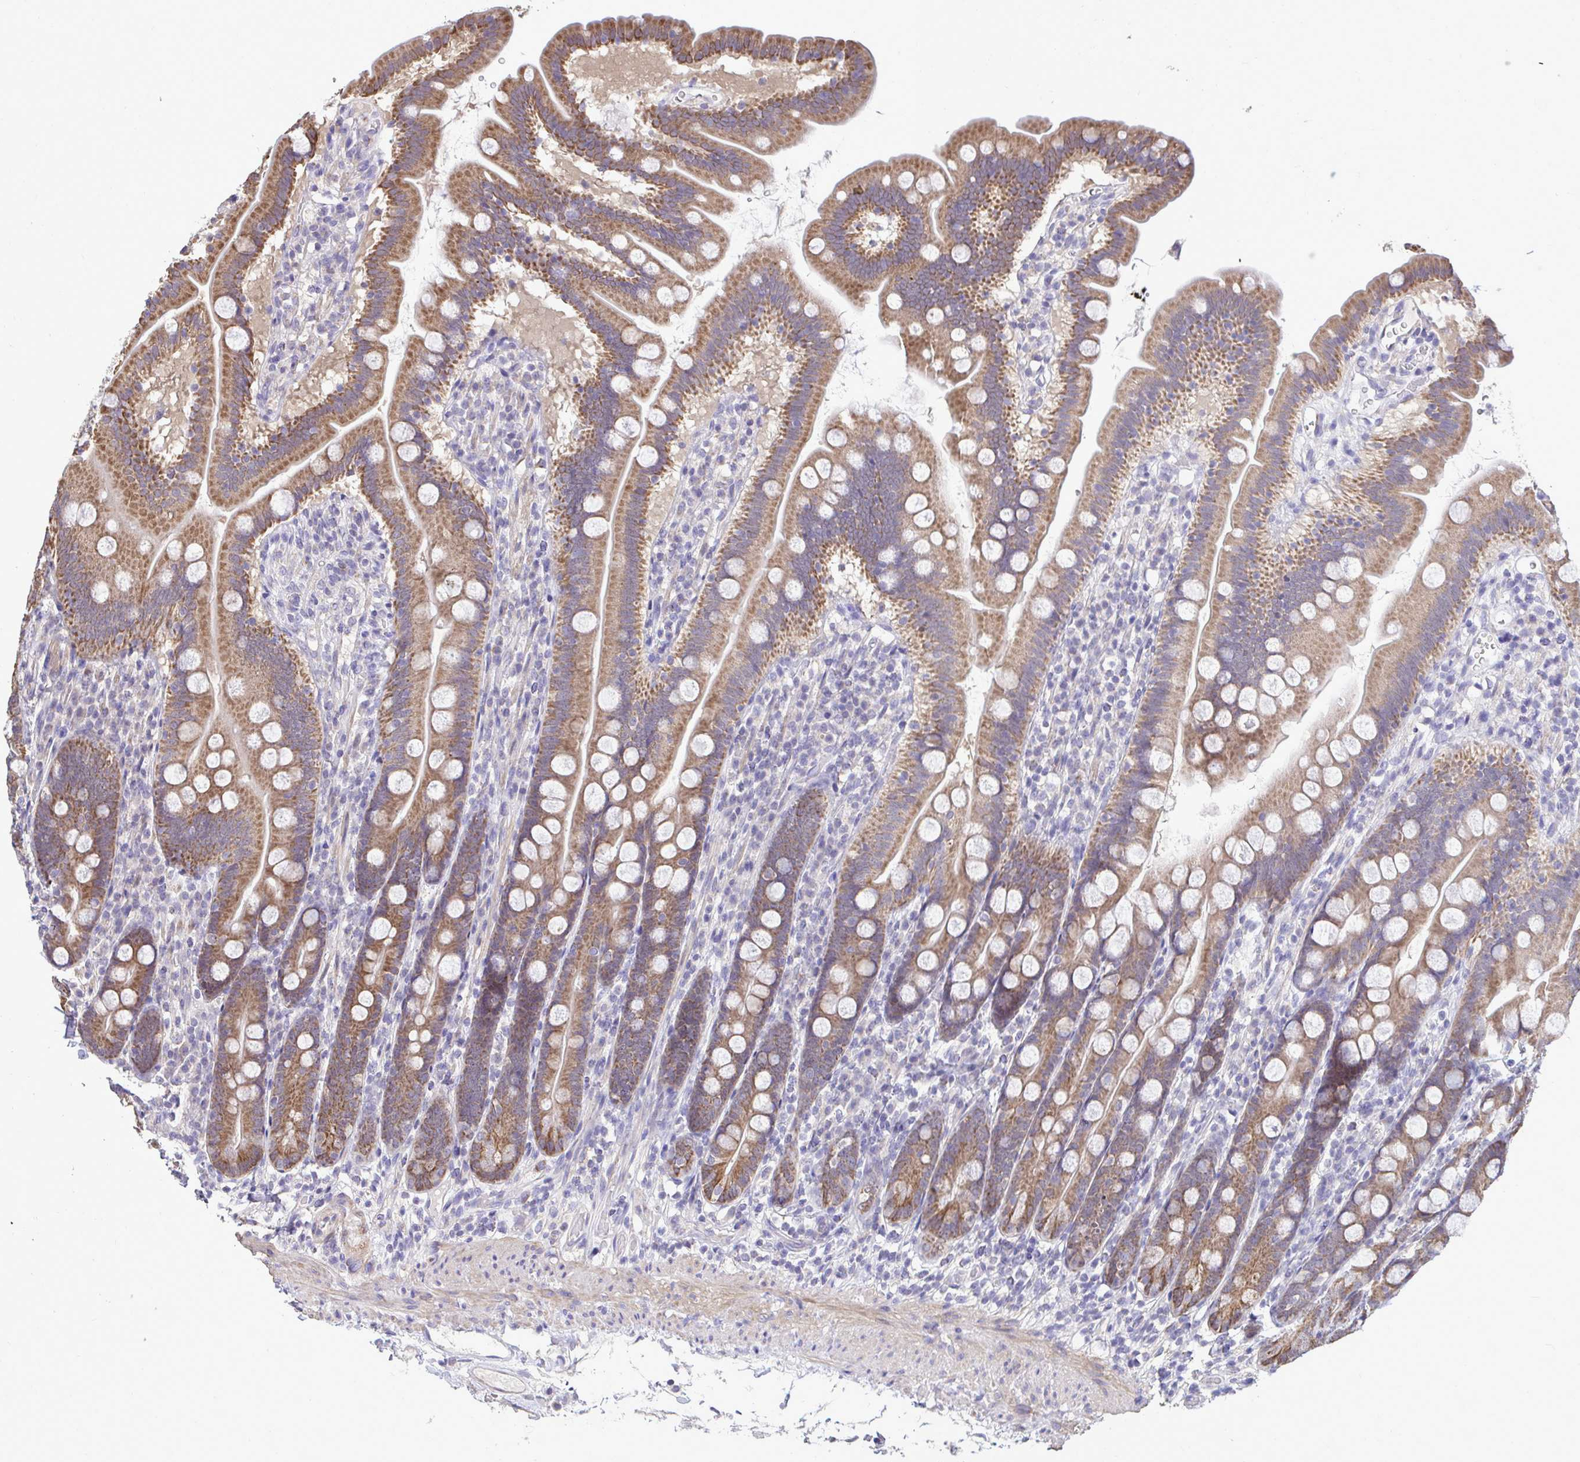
{"staining": {"intensity": "moderate", "quantity": ">75%", "location": "cytoplasmic/membranous"}, "tissue": "duodenum", "cell_type": "Glandular cells", "image_type": "normal", "snomed": [{"axis": "morphology", "description": "Normal tissue, NOS"}, {"axis": "topography", "description": "Duodenum"}], "caption": "Immunohistochemistry (DAB) staining of unremarkable human duodenum exhibits moderate cytoplasmic/membranous protein expression in about >75% of glandular cells. The protein of interest is shown in brown color, while the nuclei are stained blue.", "gene": "ENSG00000269547", "patient": {"sex": "female", "age": 67}}